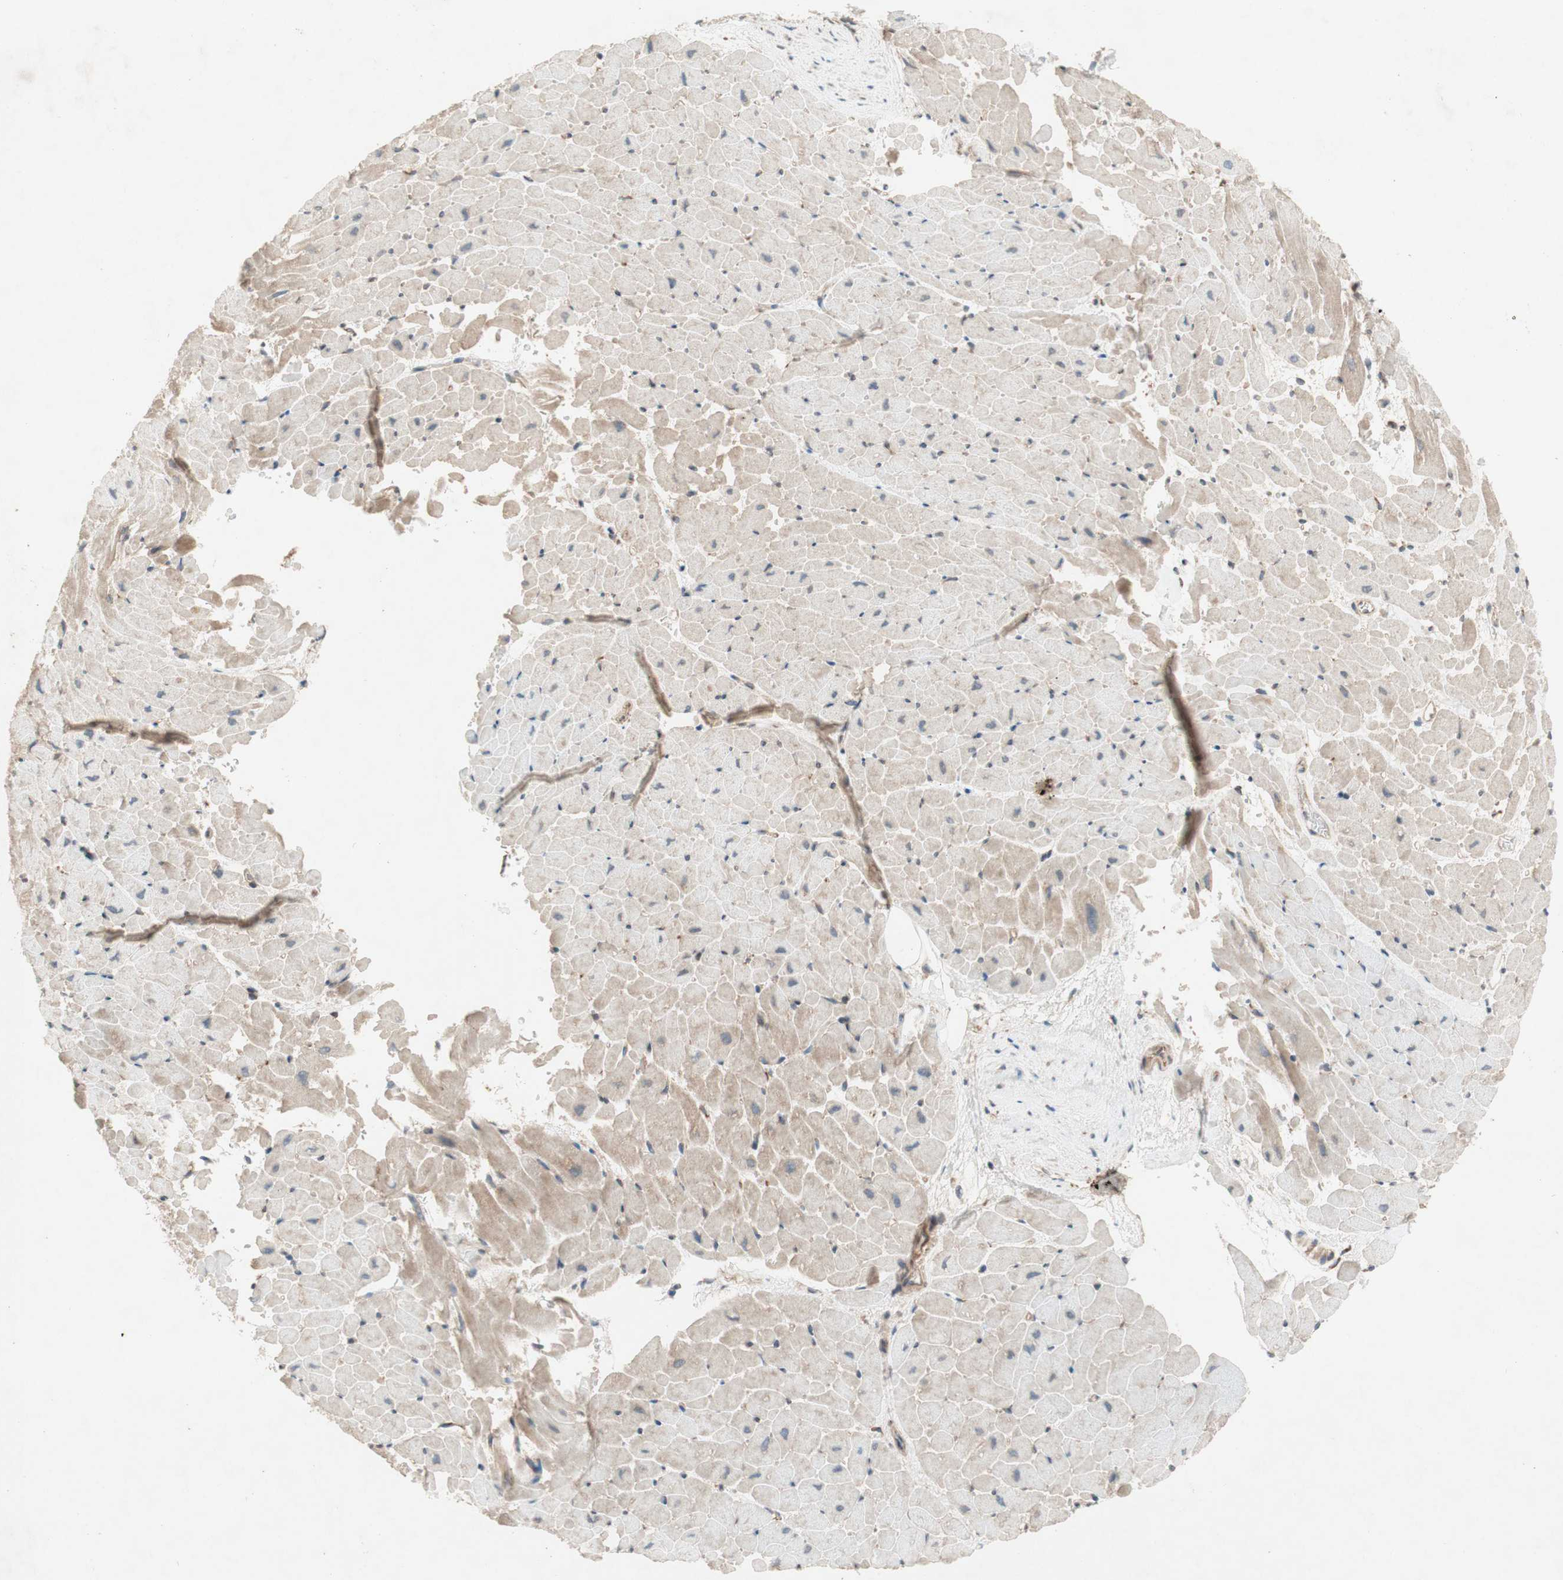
{"staining": {"intensity": "weak", "quantity": "25%-75%", "location": "cytoplasmic/membranous"}, "tissue": "heart muscle", "cell_type": "Cardiomyocytes", "image_type": "normal", "snomed": [{"axis": "morphology", "description": "Normal tissue, NOS"}, {"axis": "topography", "description": "Heart"}], "caption": "IHC (DAB) staining of normal human heart muscle exhibits weak cytoplasmic/membranous protein staining in about 25%-75% of cardiomyocytes. Nuclei are stained in blue.", "gene": "SOCS2", "patient": {"sex": "male", "age": 45}}